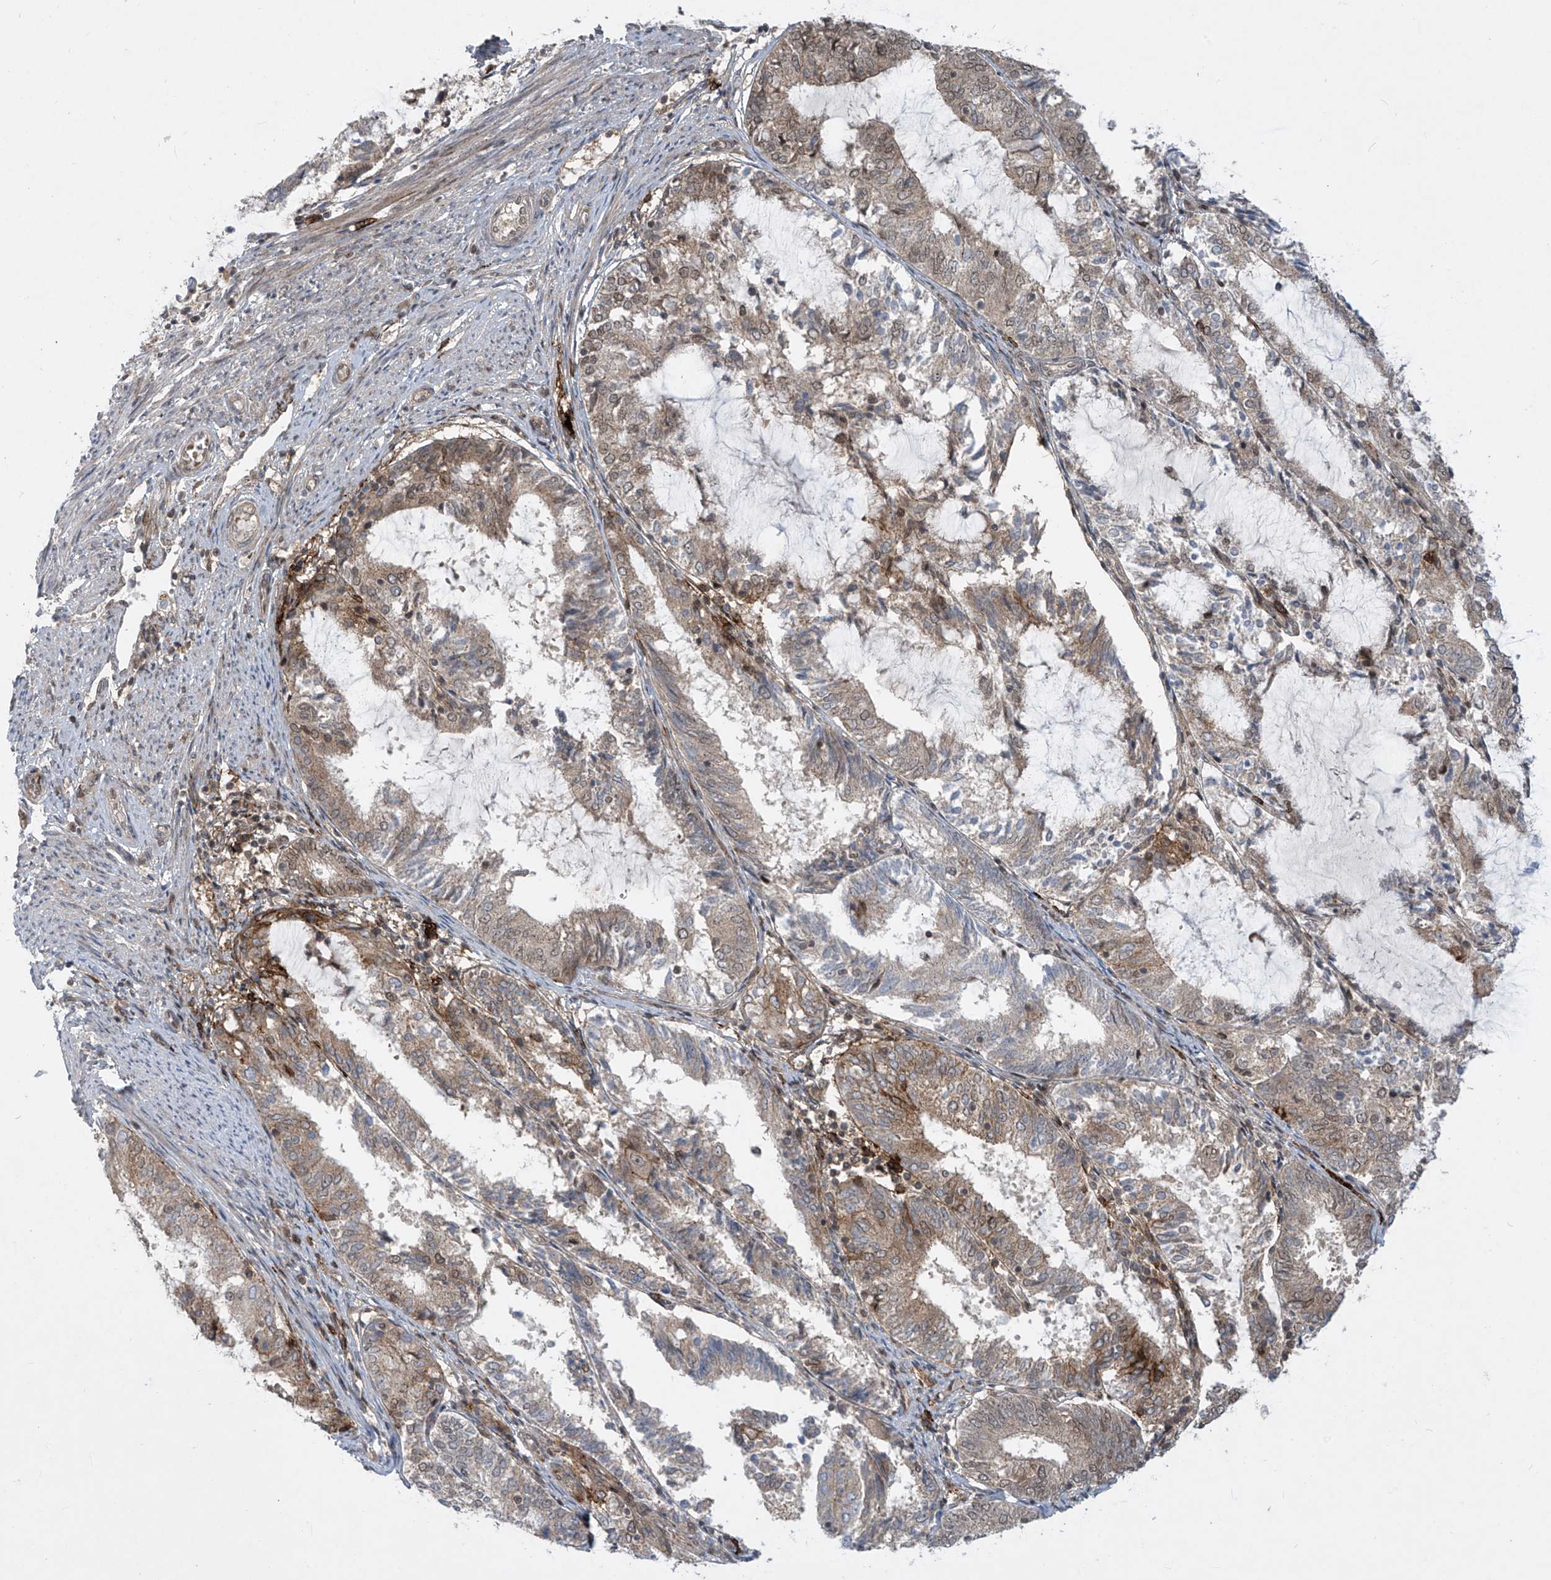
{"staining": {"intensity": "moderate", "quantity": "25%-75%", "location": "cytoplasmic/membranous,nuclear"}, "tissue": "endometrial cancer", "cell_type": "Tumor cells", "image_type": "cancer", "snomed": [{"axis": "morphology", "description": "Adenocarcinoma, NOS"}, {"axis": "topography", "description": "Endometrium"}], "caption": "A photomicrograph of endometrial cancer (adenocarcinoma) stained for a protein exhibits moderate cytoplasmic/membranous and nuclear brown staining in tumor cells. The staining is performed using DAB brown chromogen to label protein expression. The nuclei are counter-stained blue using hematoxylin.", "gene": "LAGE3", "patient": {"sex": "female", "age": 81}}